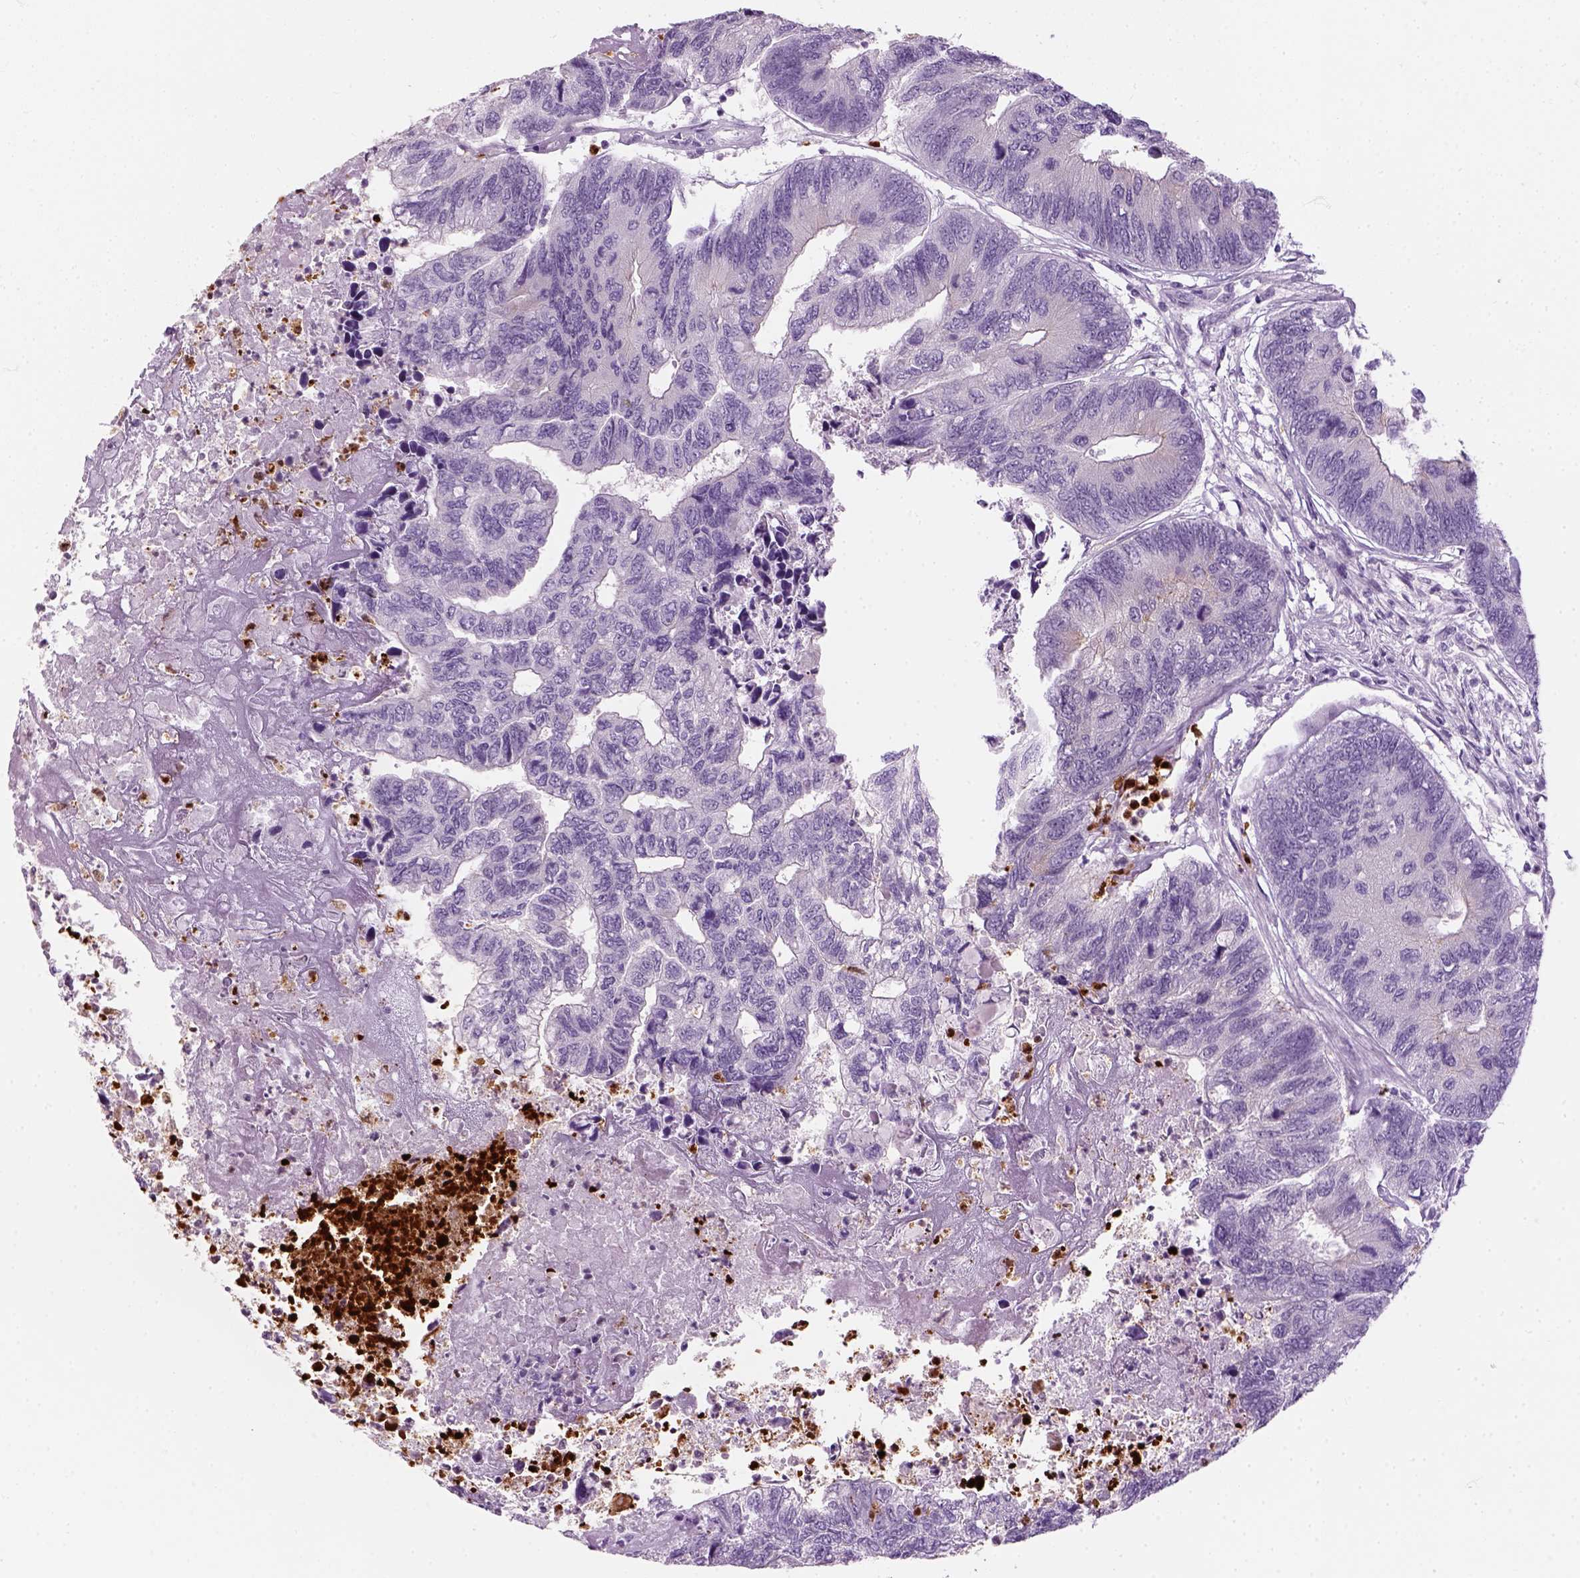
{"staining": {"intensity": "negative", "quantity": "none", "location": "none"}, "tissue": "colorectal cancer", "cell_type": "Tumor cells", "image_type": "cancer", "snomed": [{"axis": "morphology", "description": "Adenocarcinoma, NOS"}, {"axis": "topography", "description": "Colon"}], "caption": "Human colorectal cancer (adenocarcinoma) stained for a protein using immunohistochemistry (IHC) shows no positivity in tumor cells.", "gene": "IL4", "patient": {"sex": "female", "age": 67}}